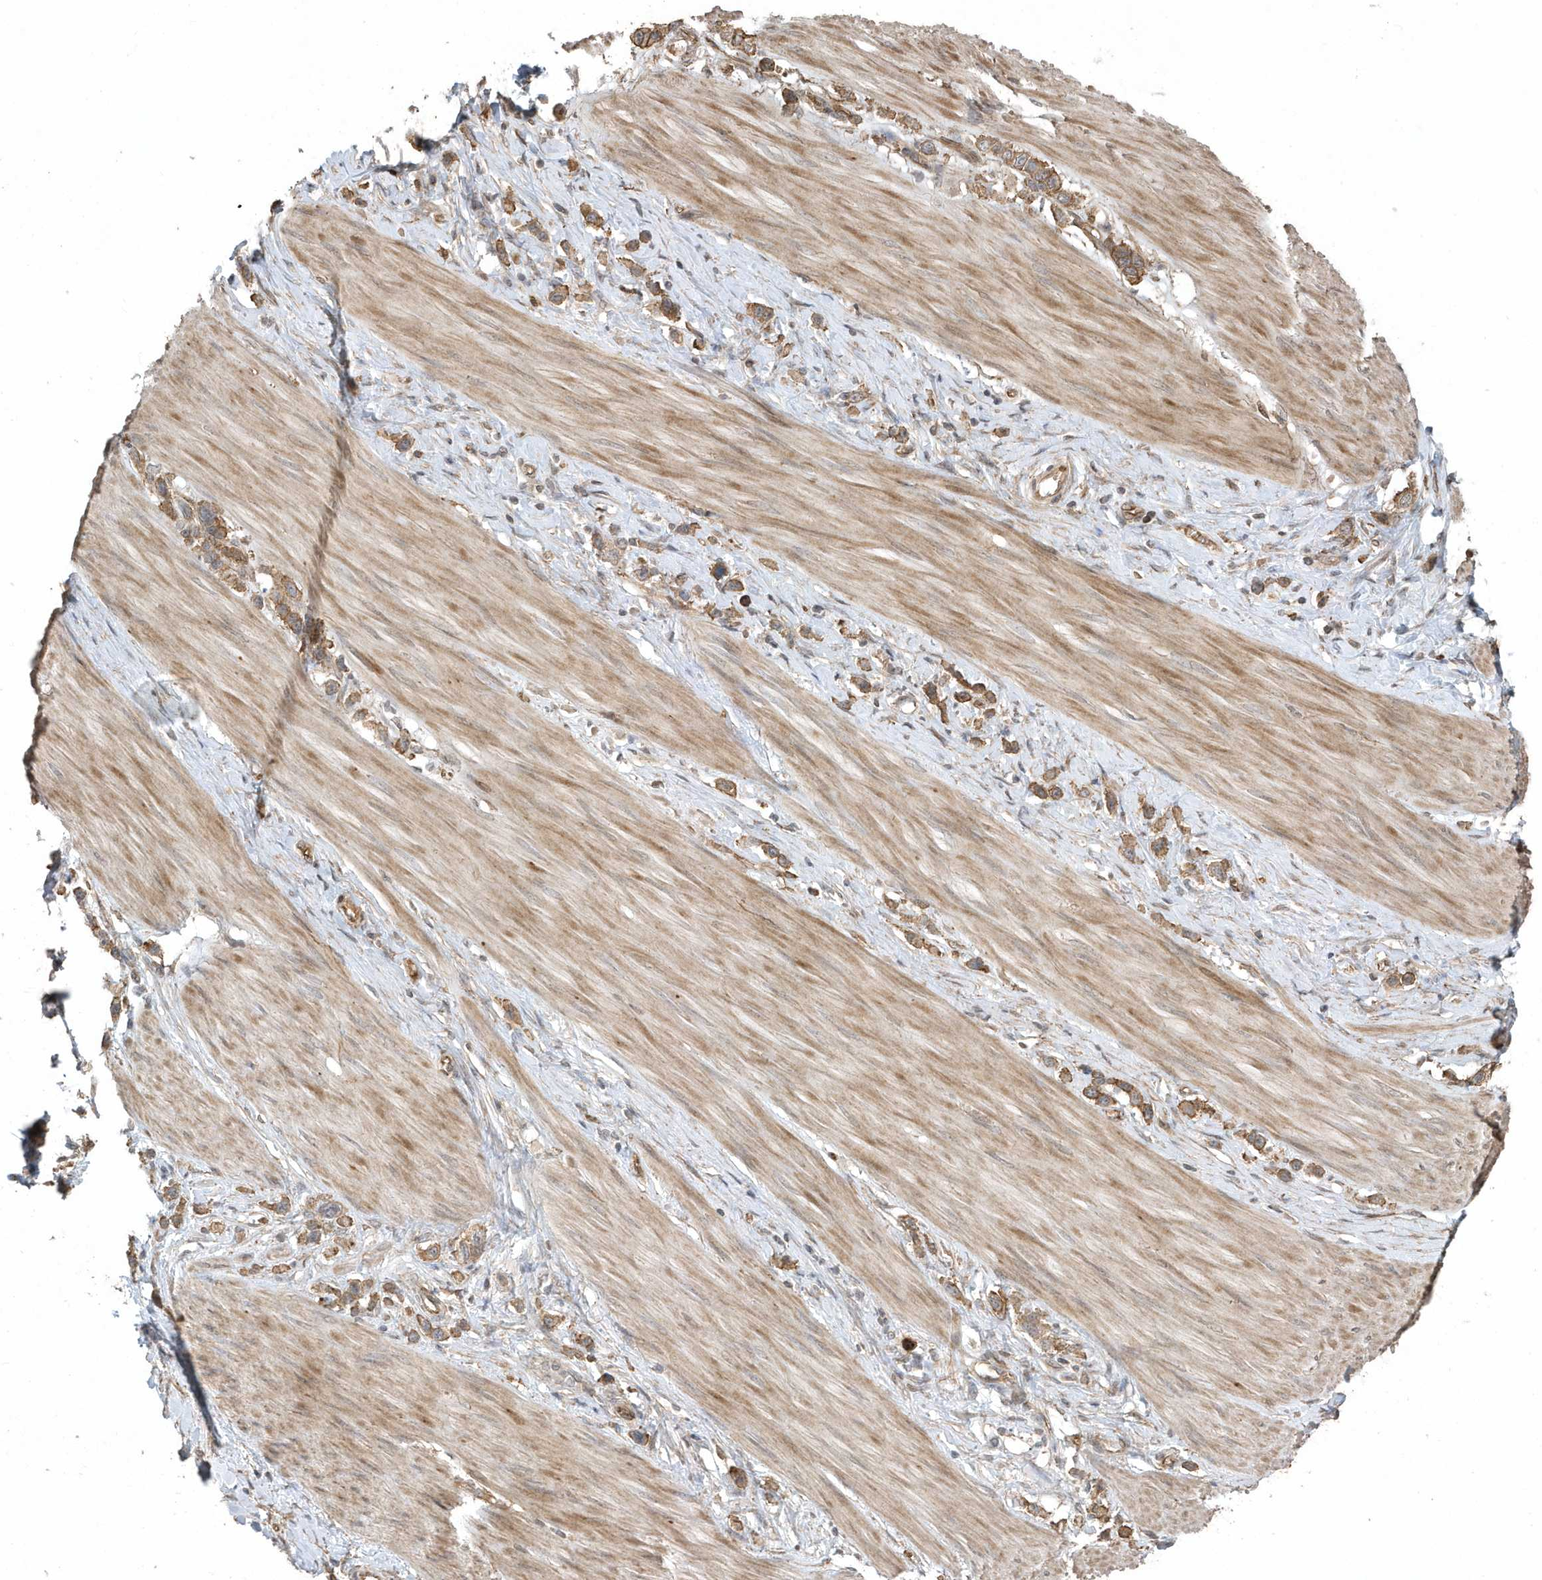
{"staining": {"intensity": "moderate", "quantity": ">75%", "location": "cytoplasmic/membranous"}, "tissue": "stomach cancer", "cell_type": "Tumor cells", "image_type": "cancer", "snomed": [{"axis": "morphology", "description": "Adenocarcinoma, NOS"}, {"axis": "topography", "description": "Stomach"}], "caption": "Protein expression analysis of human stomach cancer (adenocarcinoma) reveals moderate cytoplasmic/membranous positivity in approximately >75% of tumor cells.", "gene": "HERPUD1", "patient": {"sex": "female", "age": 65}}